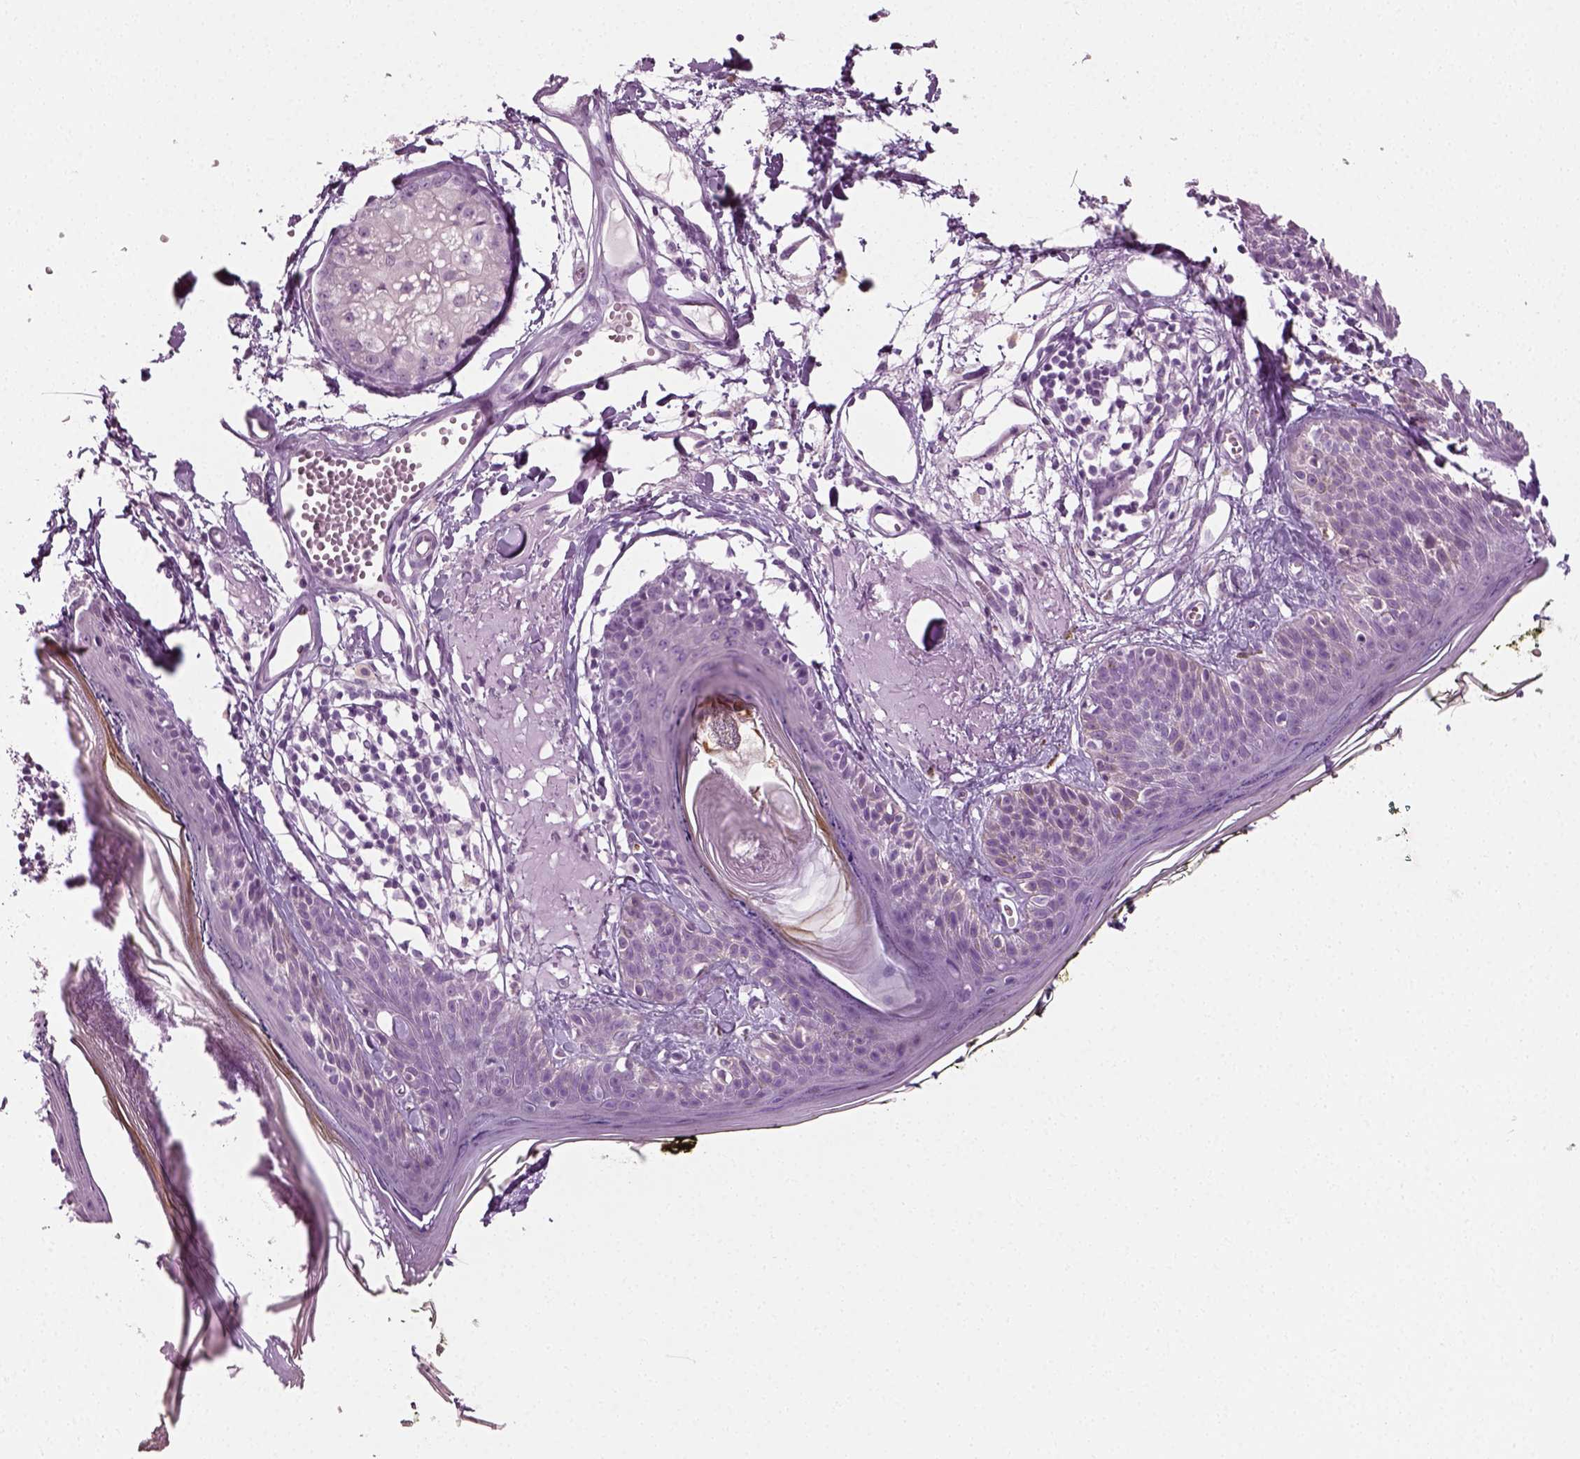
{"staining": {"intensity": "negative", "quantity": "none", "location": "none"}, "tissue": "skin", "cell_type": "Fibroblasts", "image_type": "normal", "snomed": [{"axis": "morphology", "description": "Normal tissue, NOS"}, {"axis": "topography", "description": "Skin"}], "caption": "Human skin stained for a protein using immunohistochemistry (IHC) reveals no positivity in fibroblasts.", "gene": "SPATA31E1", "patient": {"sex": "male", "age": 76}}